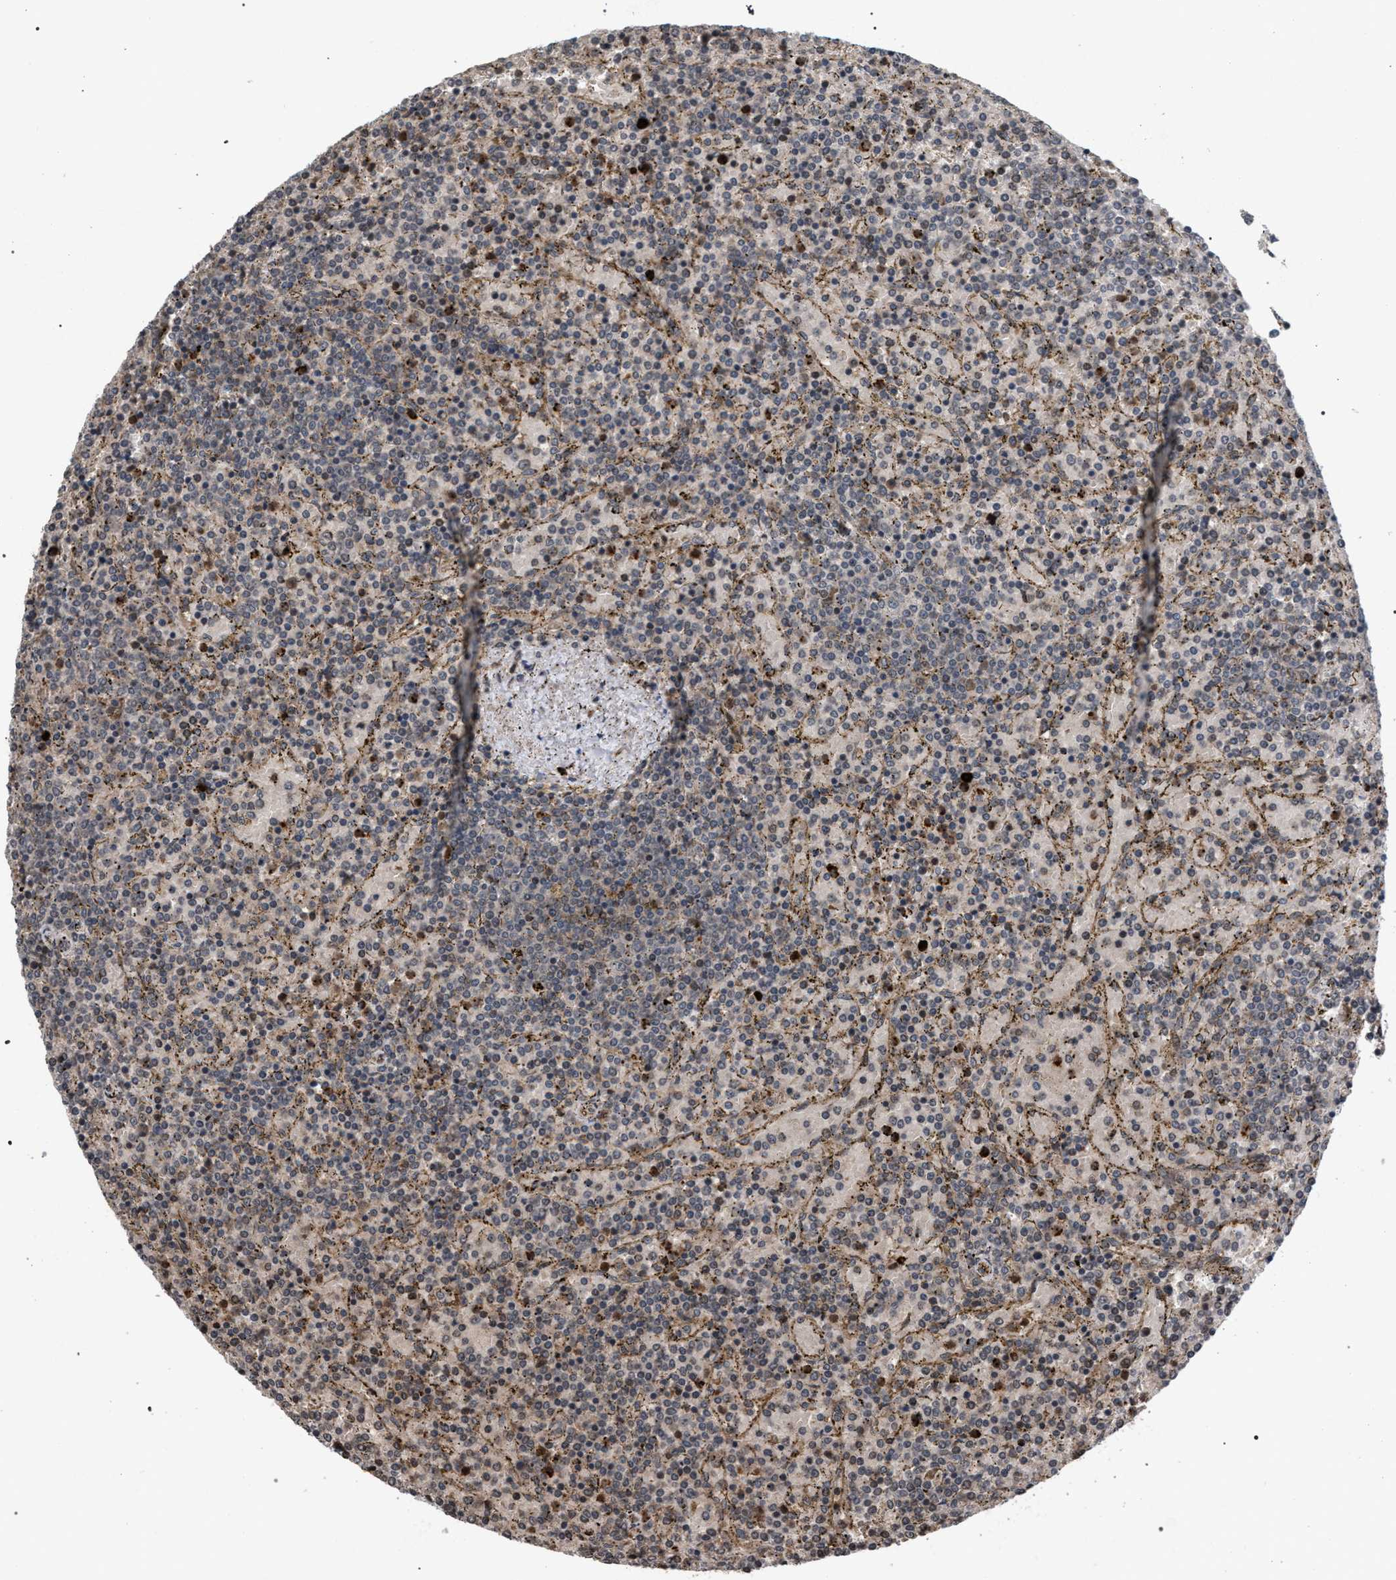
{"staining": {"intensity": "weak", "quantity": "<25%", "location": "cytoplasmic/membranous"}, "tissue": "lymphoma", "cell_type": "Tumor cells", "image_type": "cancer", "snomed": [{"axis": "morphology", "description": "Malignant lymphoma, non-Hodgkin's type, Low grade"}, {"axis": "topography", "description": "Spleen"}], "caption": "This is a micrograph of IHC staining of low-grade malignant lymphoma, non-Hodgkin's type, which shows no staining in tumor cells. (Stains: DAB immunohistochemistry with hematoxylin counter stain, Microscopy: brightfield microscopy at high magnification).", "gene": "IRAK4", "patient": {"sex": "female", "age": 77}}